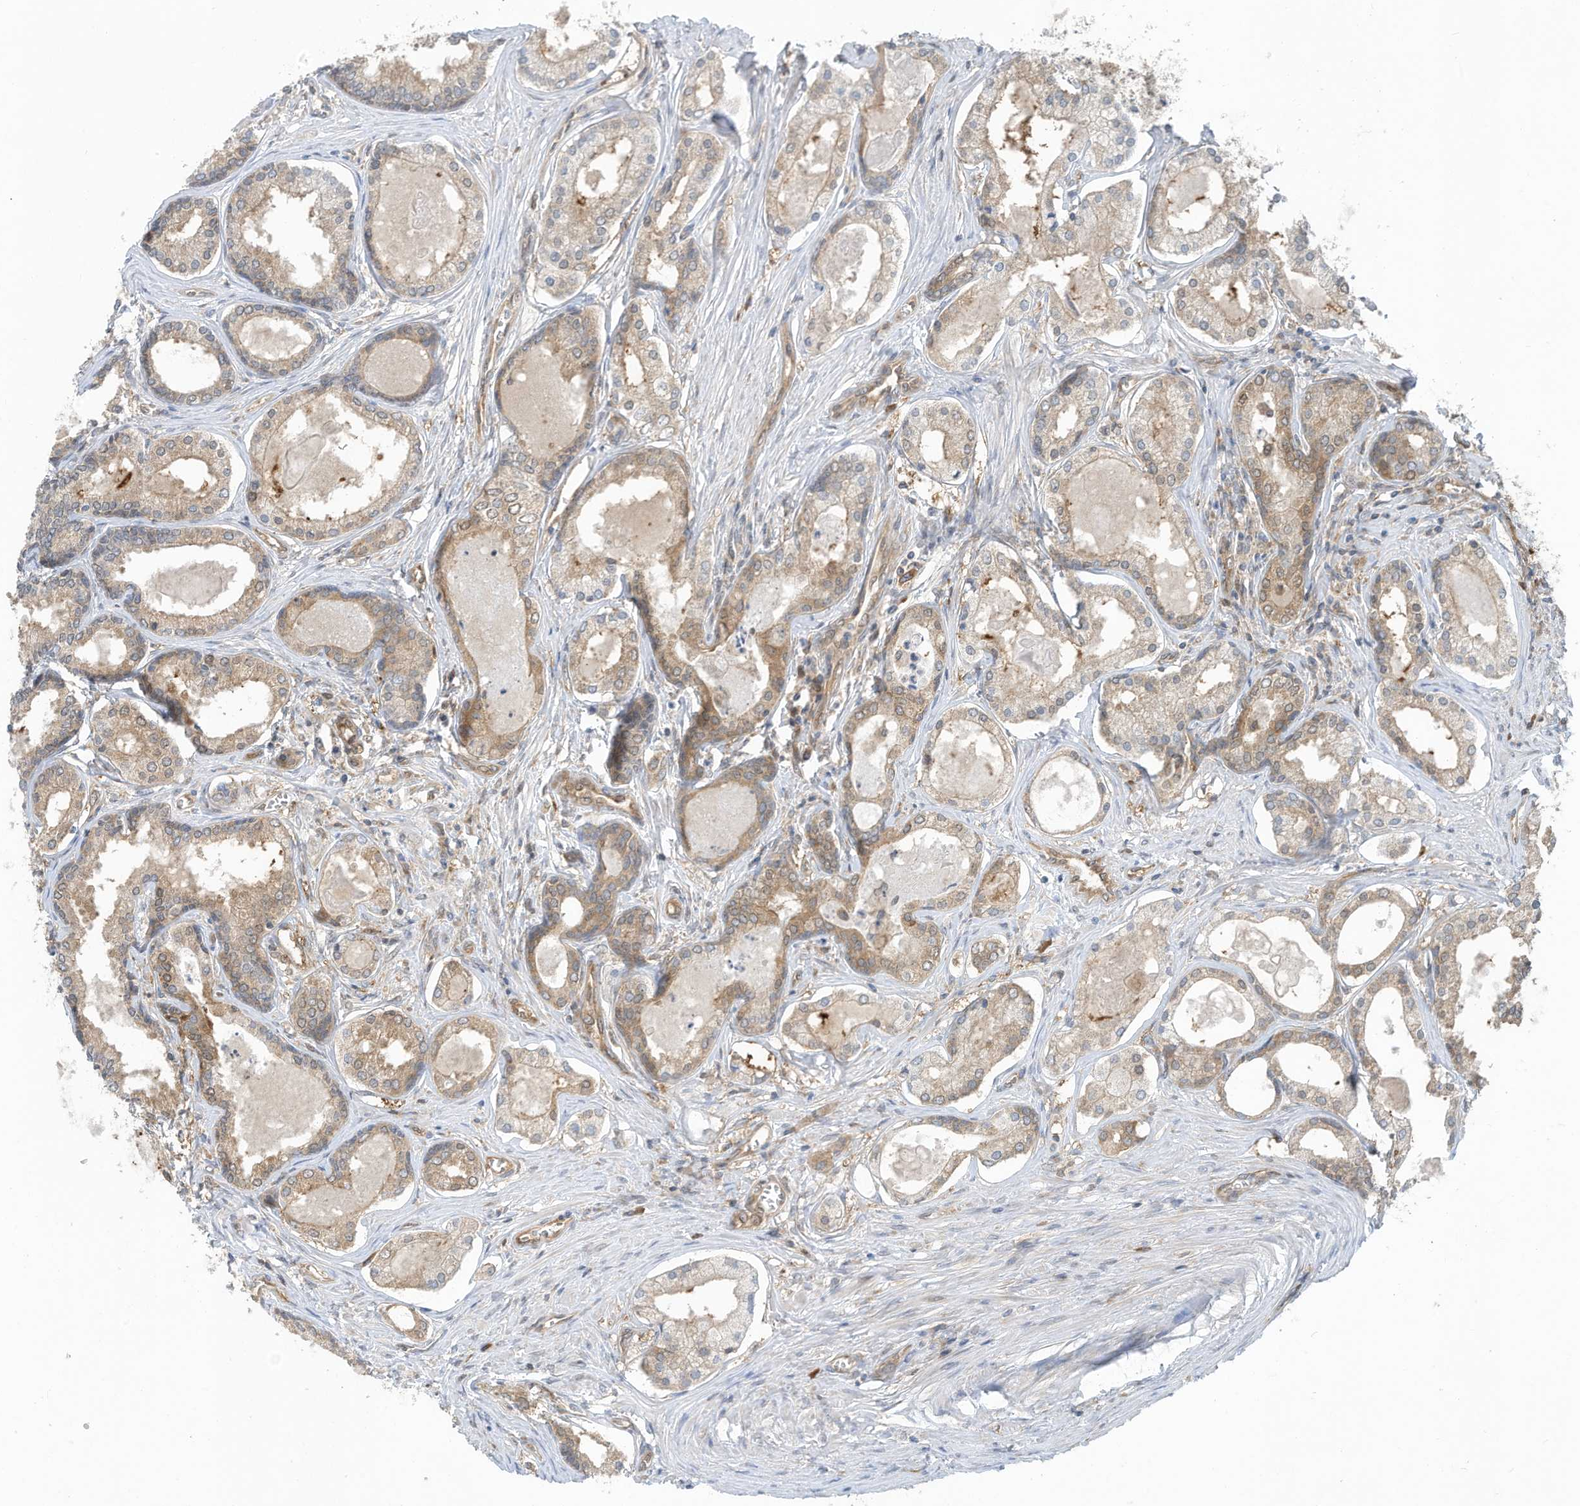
{"staining": {"intensity": "weak", "quantity": "25%-75%", "location": "cytoplasmic/membranous"}, "tissue": "prostate cancer", "cell_type": "Tumor cells", "image_type": "cancer", "snomed": [{"axis": "morphology", "description": "Adenocarcinoma, High grade"}, {"axis": "topography", "description": "Prostate"}], "caption": "Immunohistochemistry (IHC) image of neoplastic tissue: adenocarcinoma (high-grade) (prostate) stained using IHC reveals low levels of weak protein expression localized specifically in the cytoplasmic/membranous of tumor cells, appearing as a cytoplasmic/membranous brown color.", "gene": "USE1", "patient": {"sex": "male", "age": 68}}